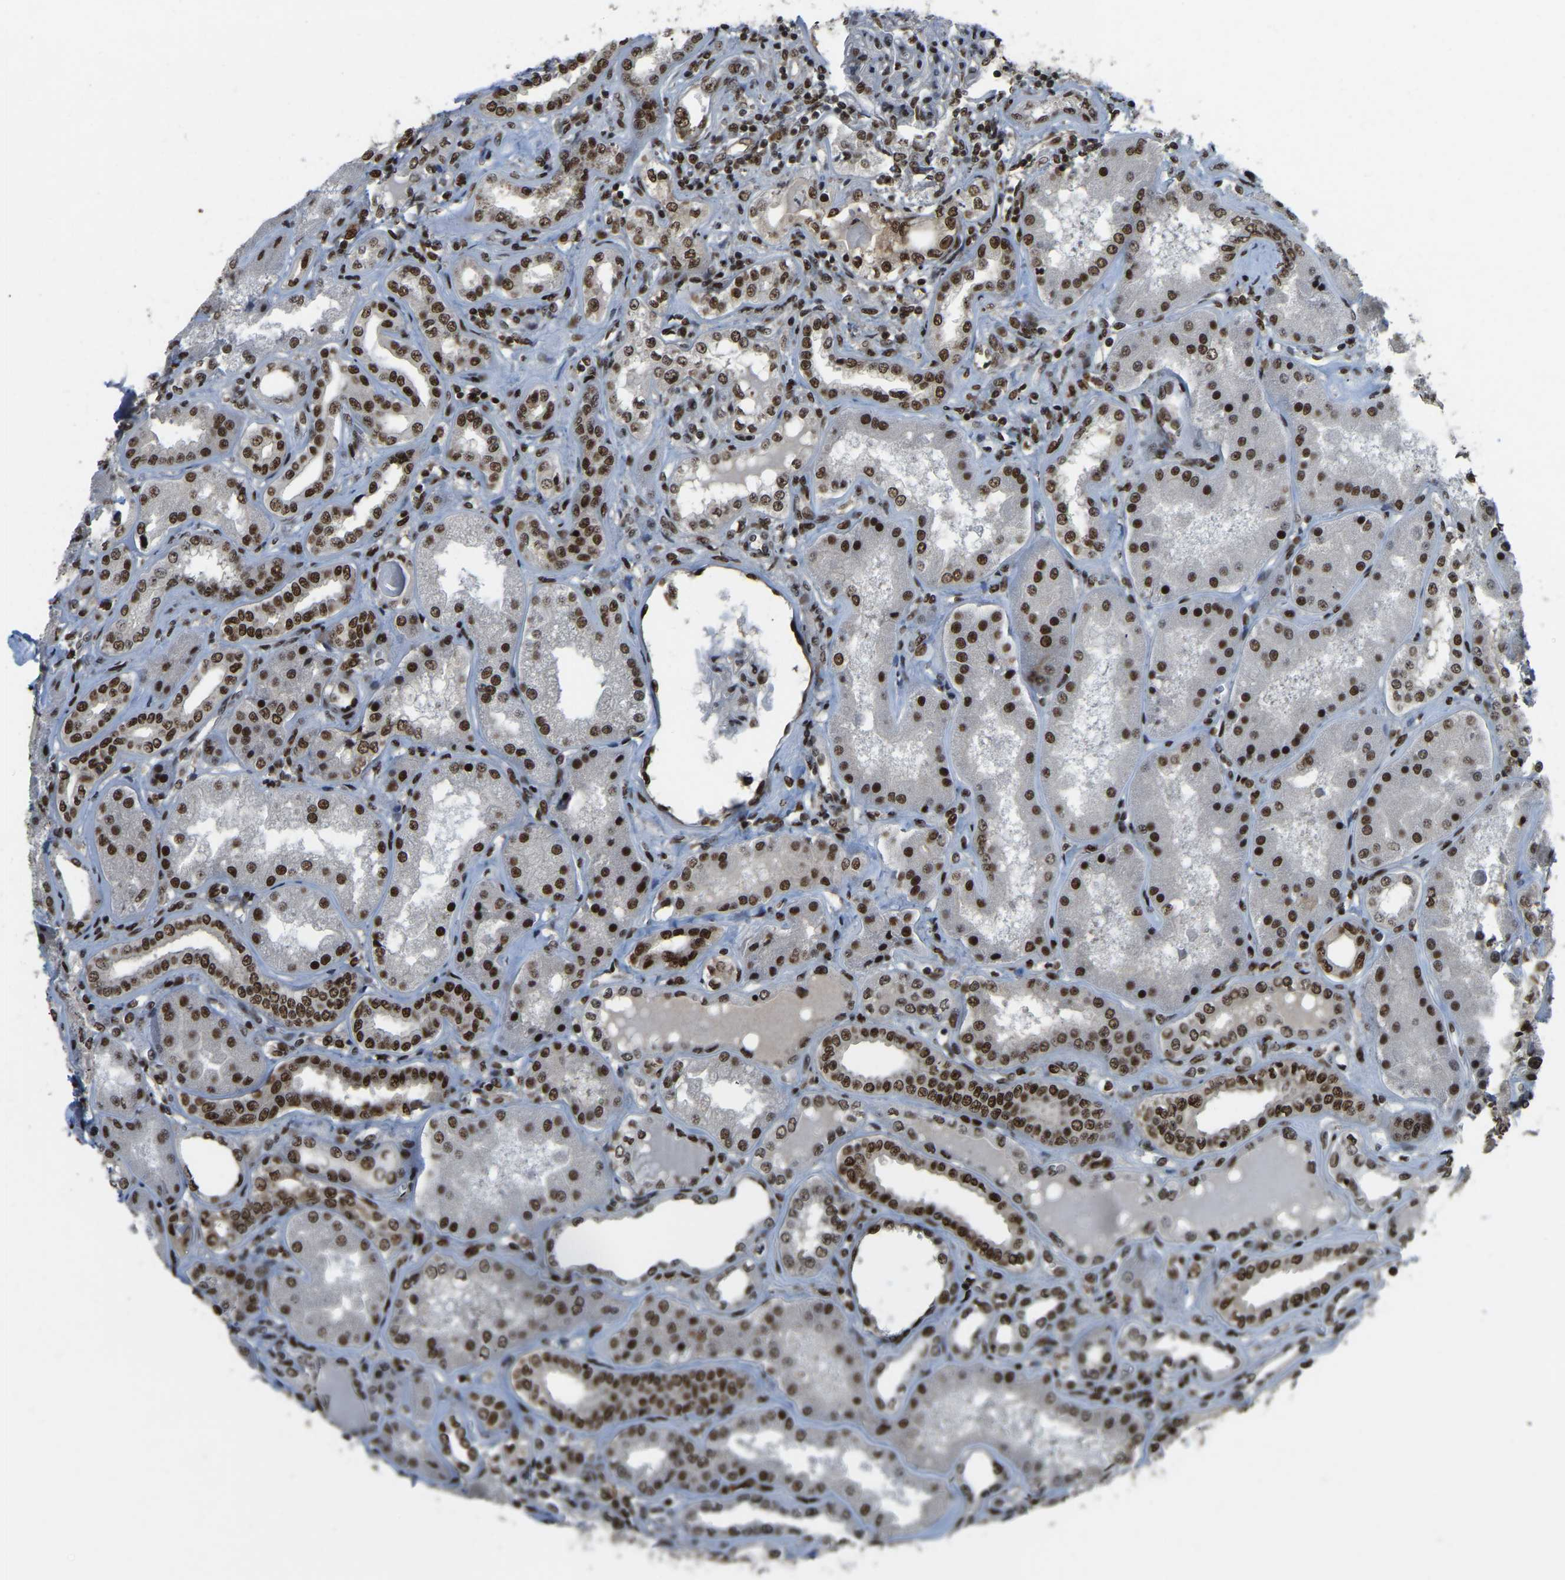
{"staining": {"intensity": "strong", "quantity": ">75%", "location": "nuclear"}, "tissue": "kidney", "cell_type": "Cells in glomeruli", "image_type": "normal", "snomed": [{"axis": "morphology", "description": "Normal tissue, NOS"}, {"axis": "topography", "description": "Kidney"}], "caption": "Strong nuclear staining for a protein is present in about >75% of cells in glomeruli of normal kidney using immunohistochemistry (IHC).", "gene": "TBL1XR1", "patient": {"sex": "female", "age": 56}}